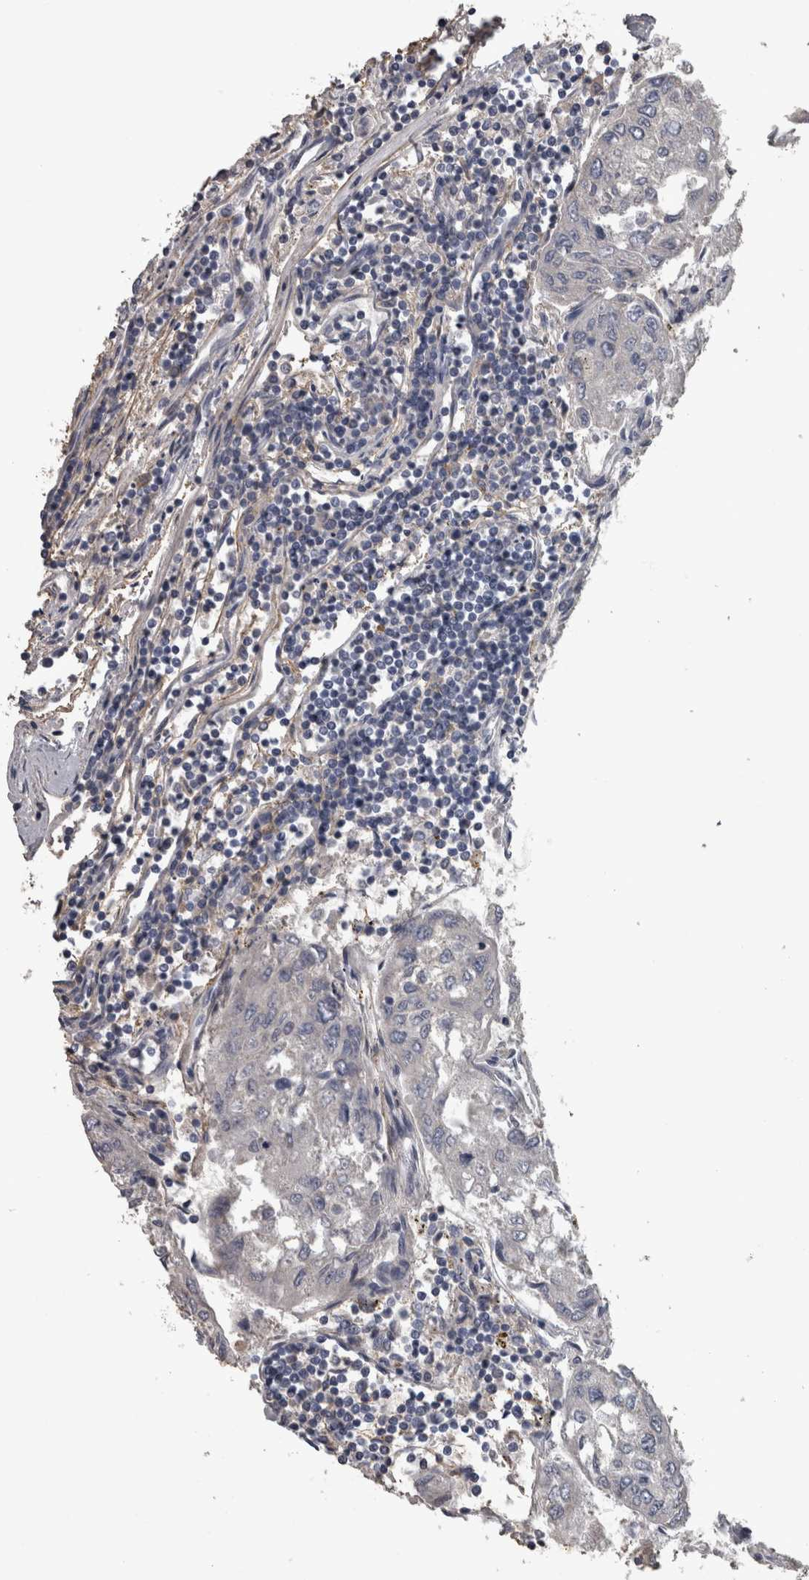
{"staining": {"intensity": "negative", "quantity": "none", "location": "none"}, "tissue": "urothelial cancer", "cell_type": "Tumor cells", "image_type": "cancer", "snomed": [{"axis": "morphology", "description": "Urothelial carcinoma, High grade"}, {"axis": "topography", "description": "Lymph node"}, {"axis": "topography", "description": "Urinary bladder"}], "caption": "Immunohistochemical staining of high-grade urothelial carcinoma demonstrates no significant staining in tumor cells. (DAB (3,3'-diaminobenzidine) immunohistochemistry (IHC) with hematoxylin counter stain).", "gene": "EFEMP2", "patient": {"sex": "male", "age": 51}}